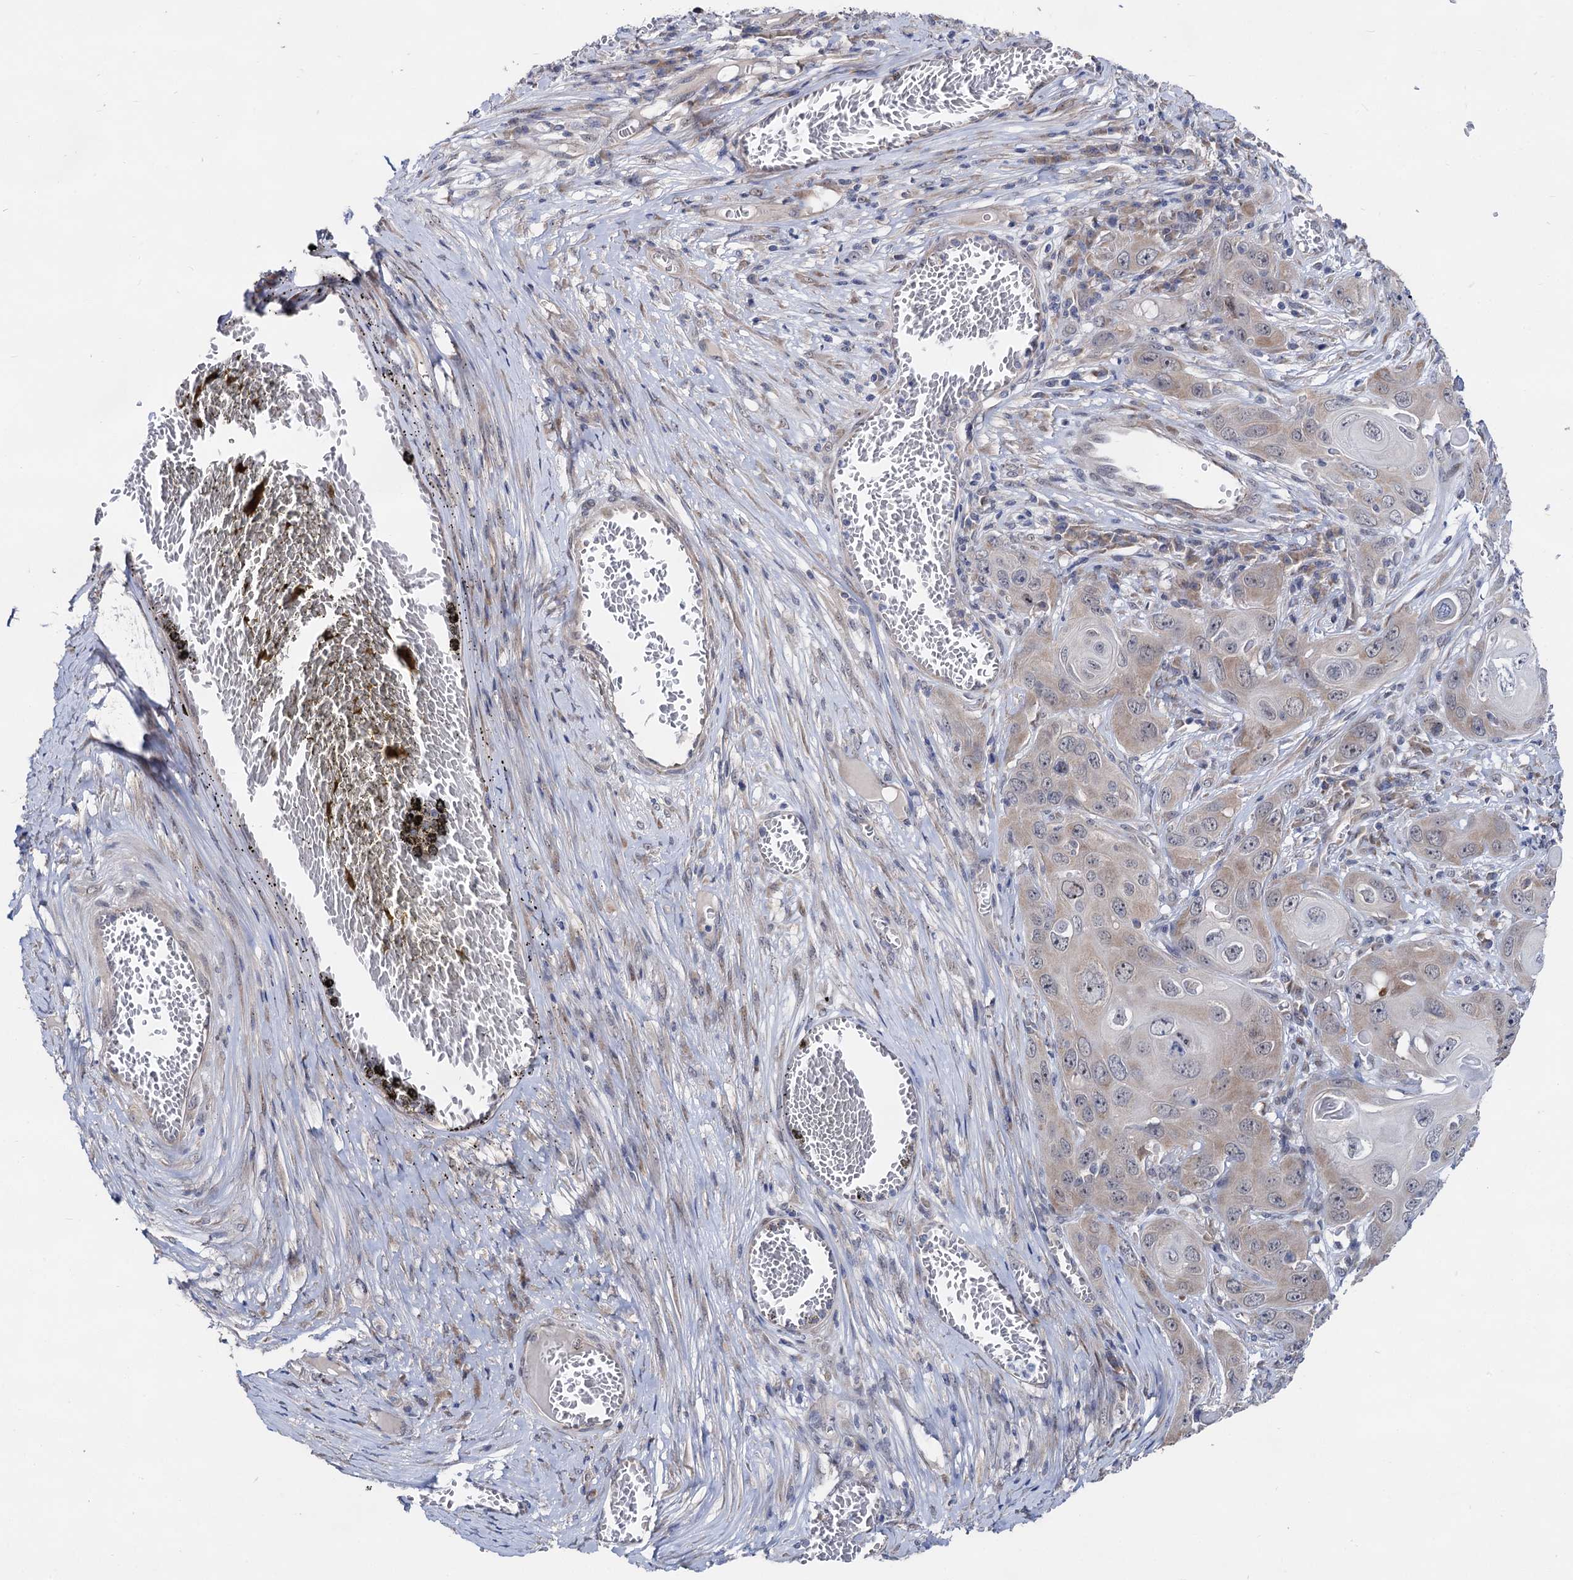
{"staining": {"intensity": "weak", "quantity": ">75%", "location": "cytoplasmic/membranous"}, "tissue": "skin cancer", "cell_type": "Tumor cells", "image_type": "cancer", "snomed": [{"axis": "morphology", "description": "Squamous cell carcinoma, NOS"}, {"axis": "topography", "description": "Skin"}], "caption": "High-power microscopy captured an immunohistochemistry (IHC) photomicrograph of skin squamous cell carcinoma, revealing weak cytoplasmic/membranous staining in approximately >75% of tumor cells.", "gene": "CAPRIN2", "patient": {"sex": "male", "age": 55}}